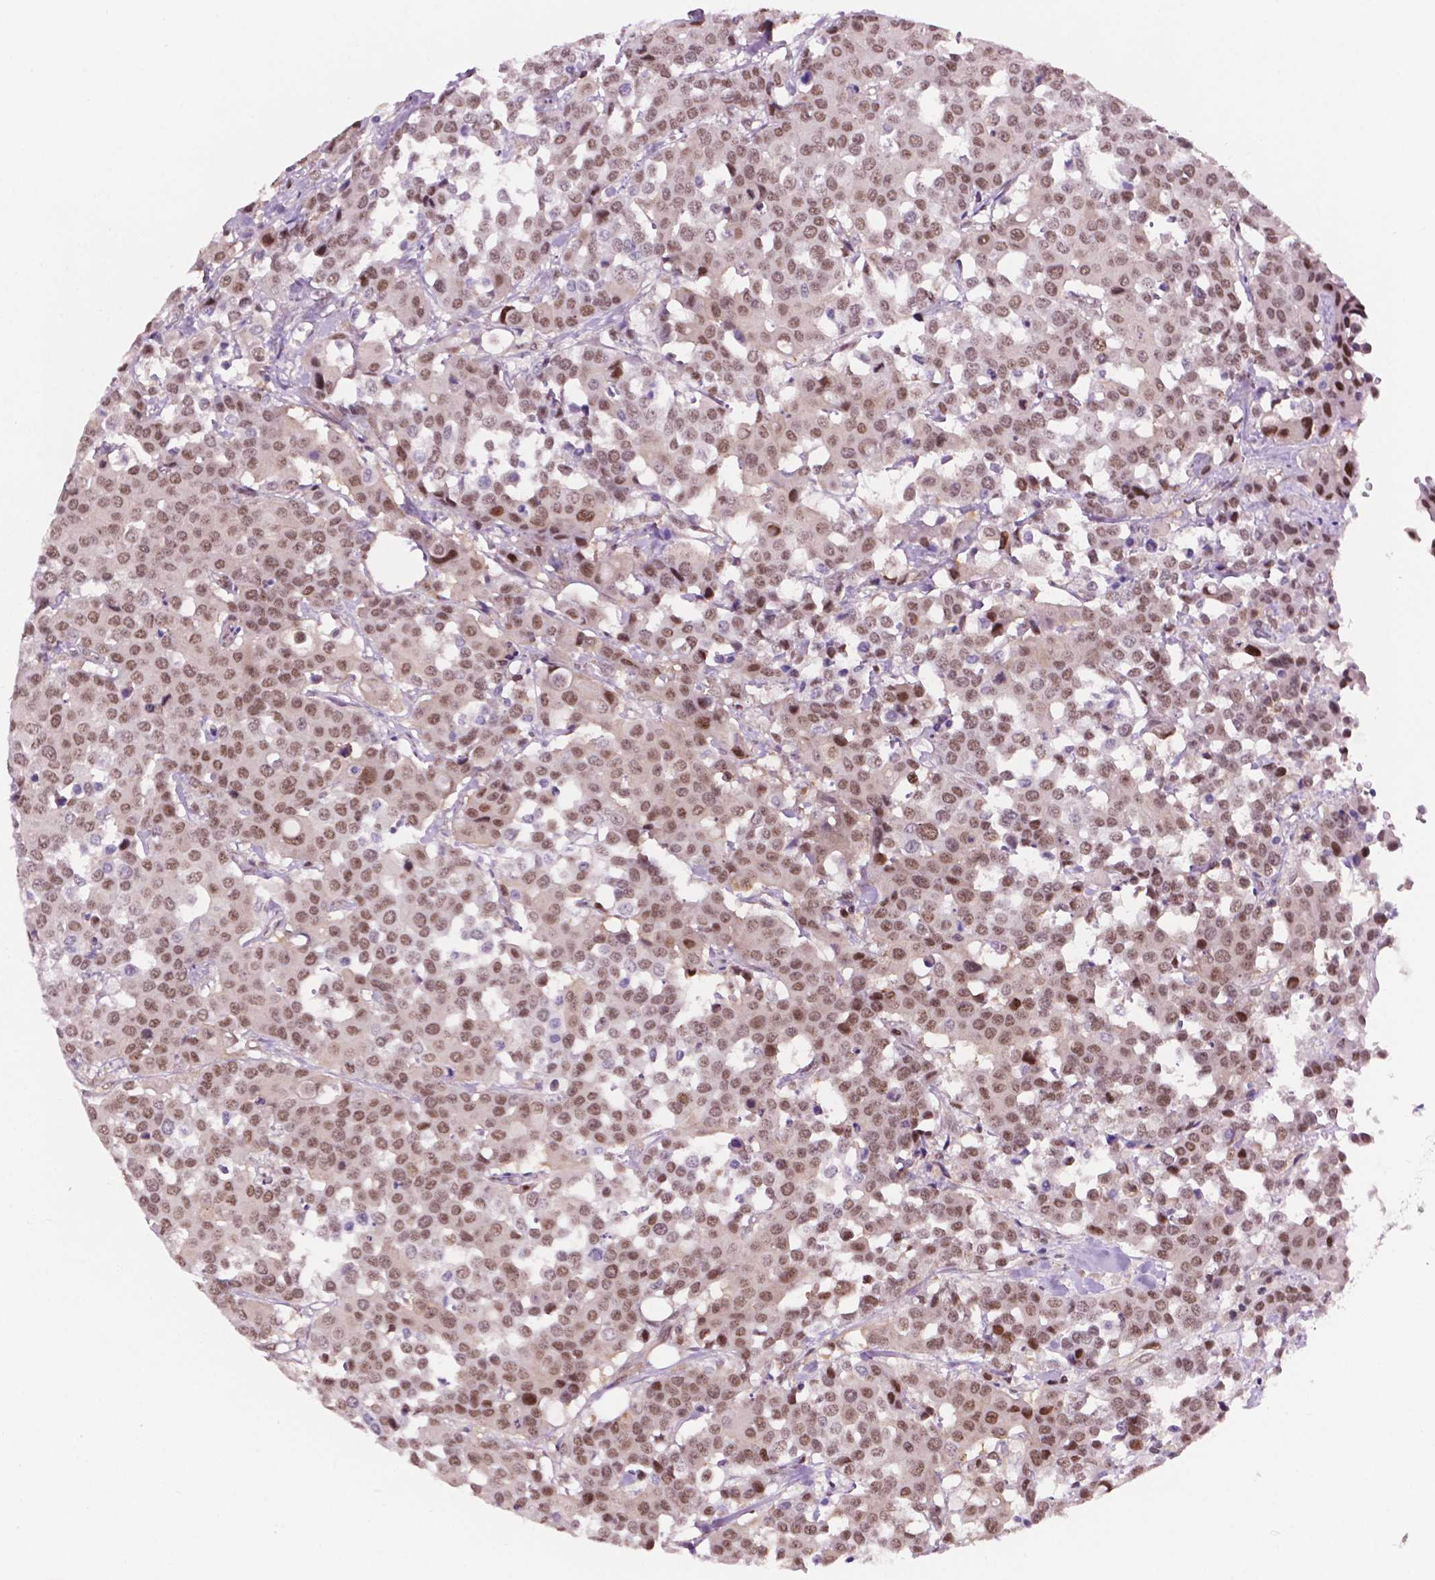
{"staining": {"intensity": "moderate", "quantity": ">75%", "location": "nuclear"}, "tissue": "carcinoid", "cell_type": "Tumor cells", "image_type": "cancer", "snomed": [{"axis": "morphology", "description": "Carcinoid, malignant, NOS"}, {"axis": "topography", "description": "Colon"}], "caption": "Immunohistochemistry image of neoplastic tissue: human carcinoid stained using immunohistochemistry (IHC) reveals medium levels of moderate protein expression localized specifically in the nuclear of tumor cells, appearing as a nuclear brown color.", "gene": "PER2", "patient": {"sex": "male", "age": 81}}